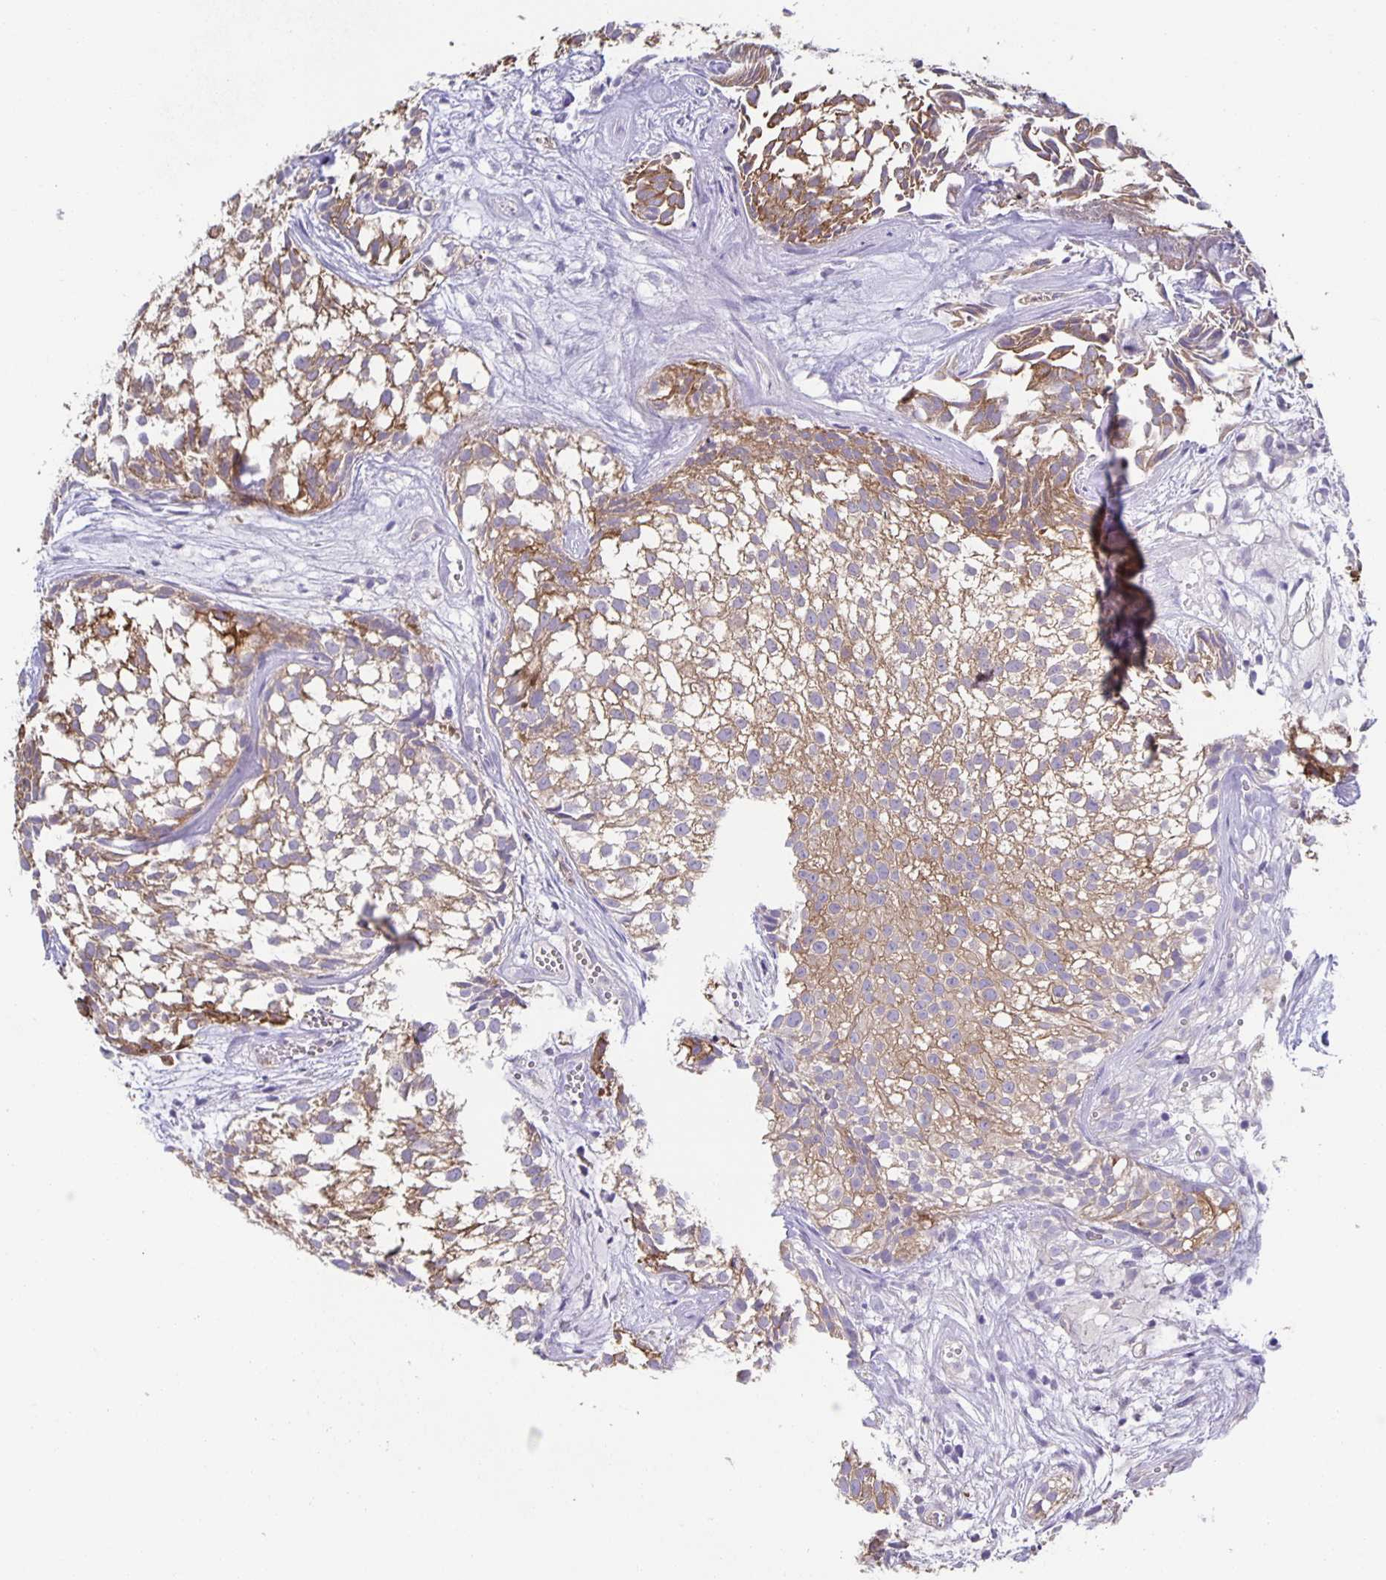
{"staining": {"intensity": "moderate", "quantity": ">75%", "location": "cytoplasmic/membranous"}, "tissue": "urothelial cancer", "cell_type": "Tumor cells", "image_type": "cancer", "snomed": [{"axis": "morphology", "description": "Urothelial carcinoma, Low grade"}, {"axis": "topography", "description": "Urinary bladder"}], "caption": "Protein expression analysis of urothelial carcinoma (low-grade) exhibits moderate cytoplasmic/membranous positivity in about >75% of tumor cells.", "gene": "PTPN3", "patient": {"sex": "male", "age": 70}}